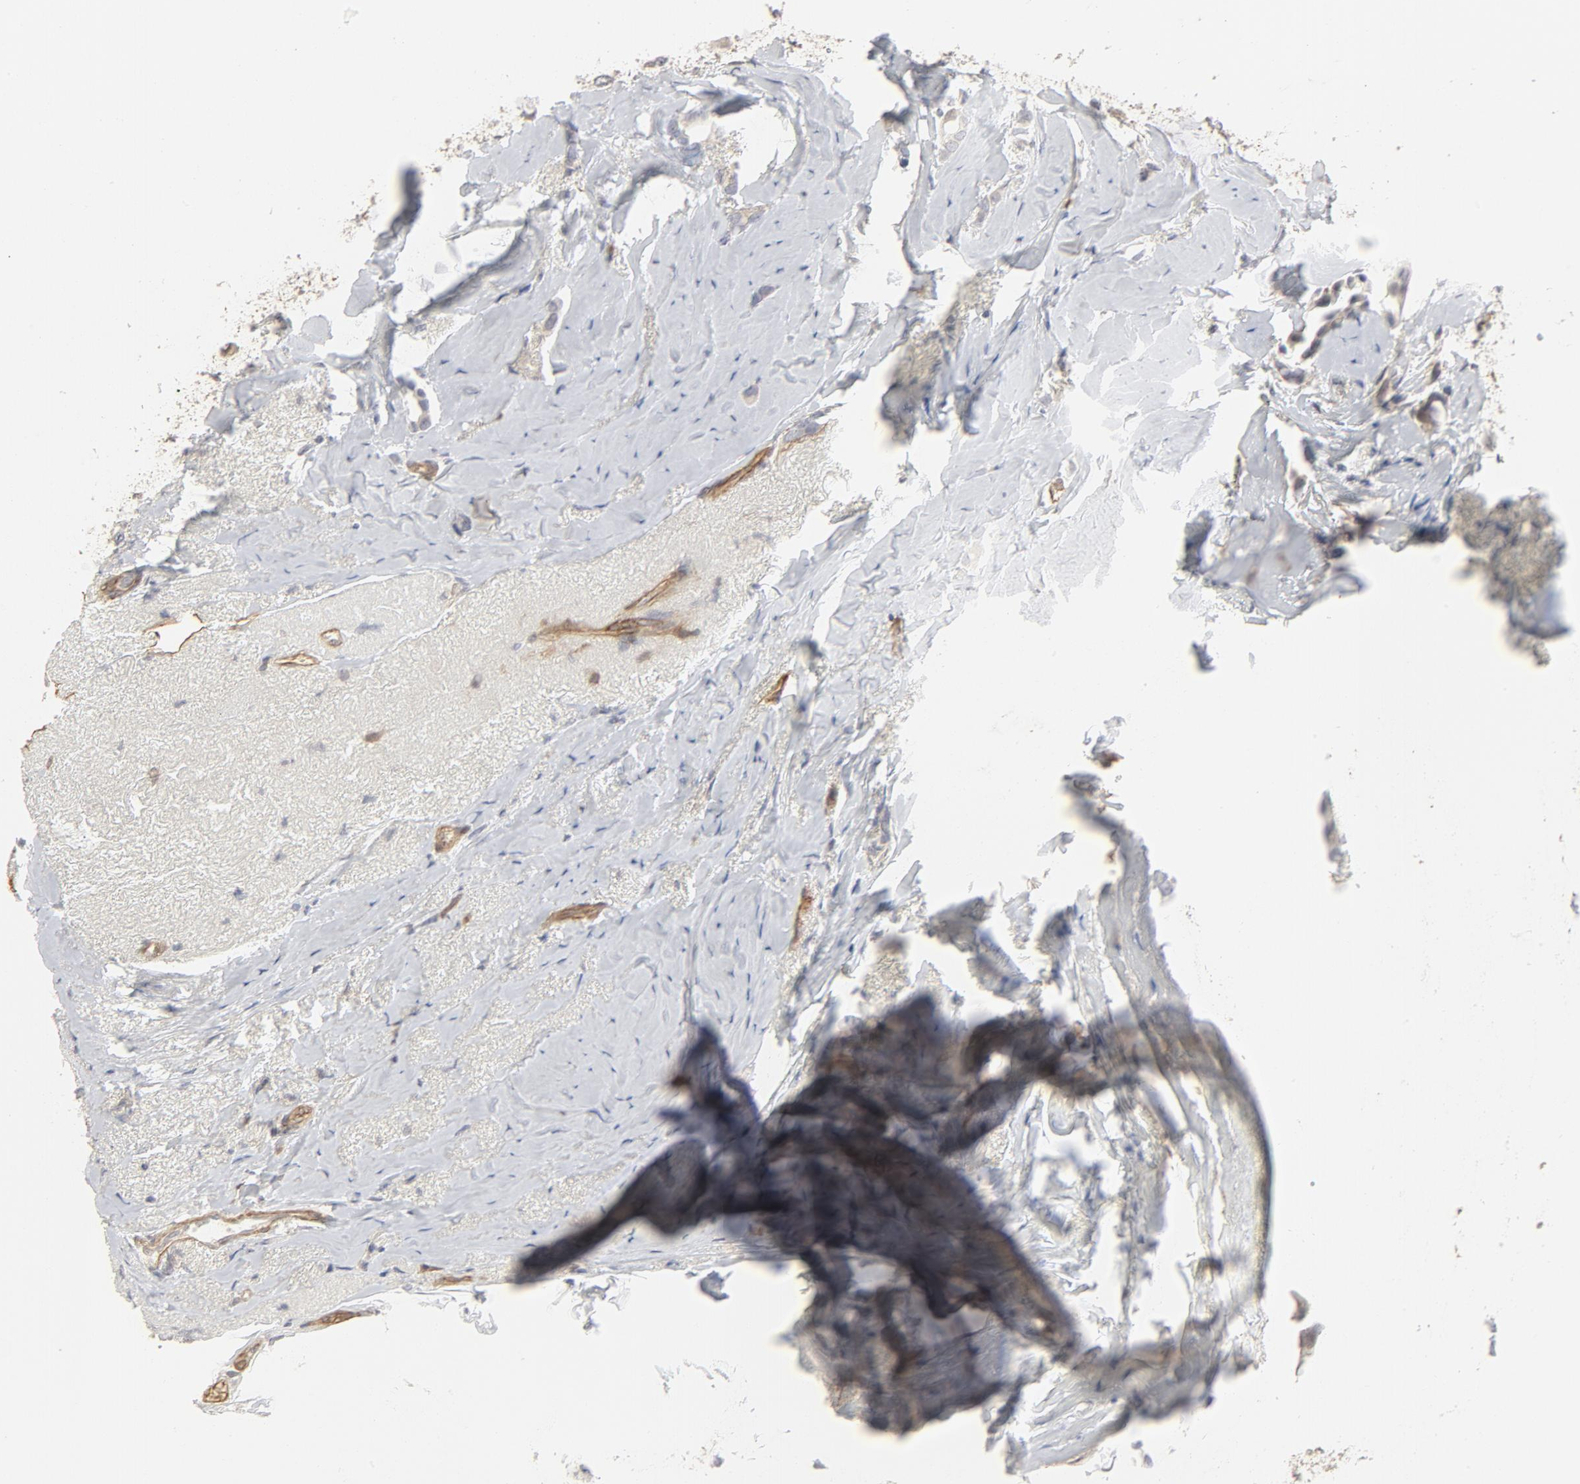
{"staining": {"intensity": "negative", "quantity": "none", "location": "none"}, "tissue": "breast cancer", "cell_type": "Tumor cells", "image_type": "cancer", "snomed": [{"axis": "morphology", "description": "Duct carcinoma"}, {"axis": "topography", "description": "Breast"}], "caption": "Protein analysis of breast intraductal carcinoma exhibits no significant expression in tumor cells.", "gene": "MAGED4", "patient": {"sex": "female", "age": 54}}